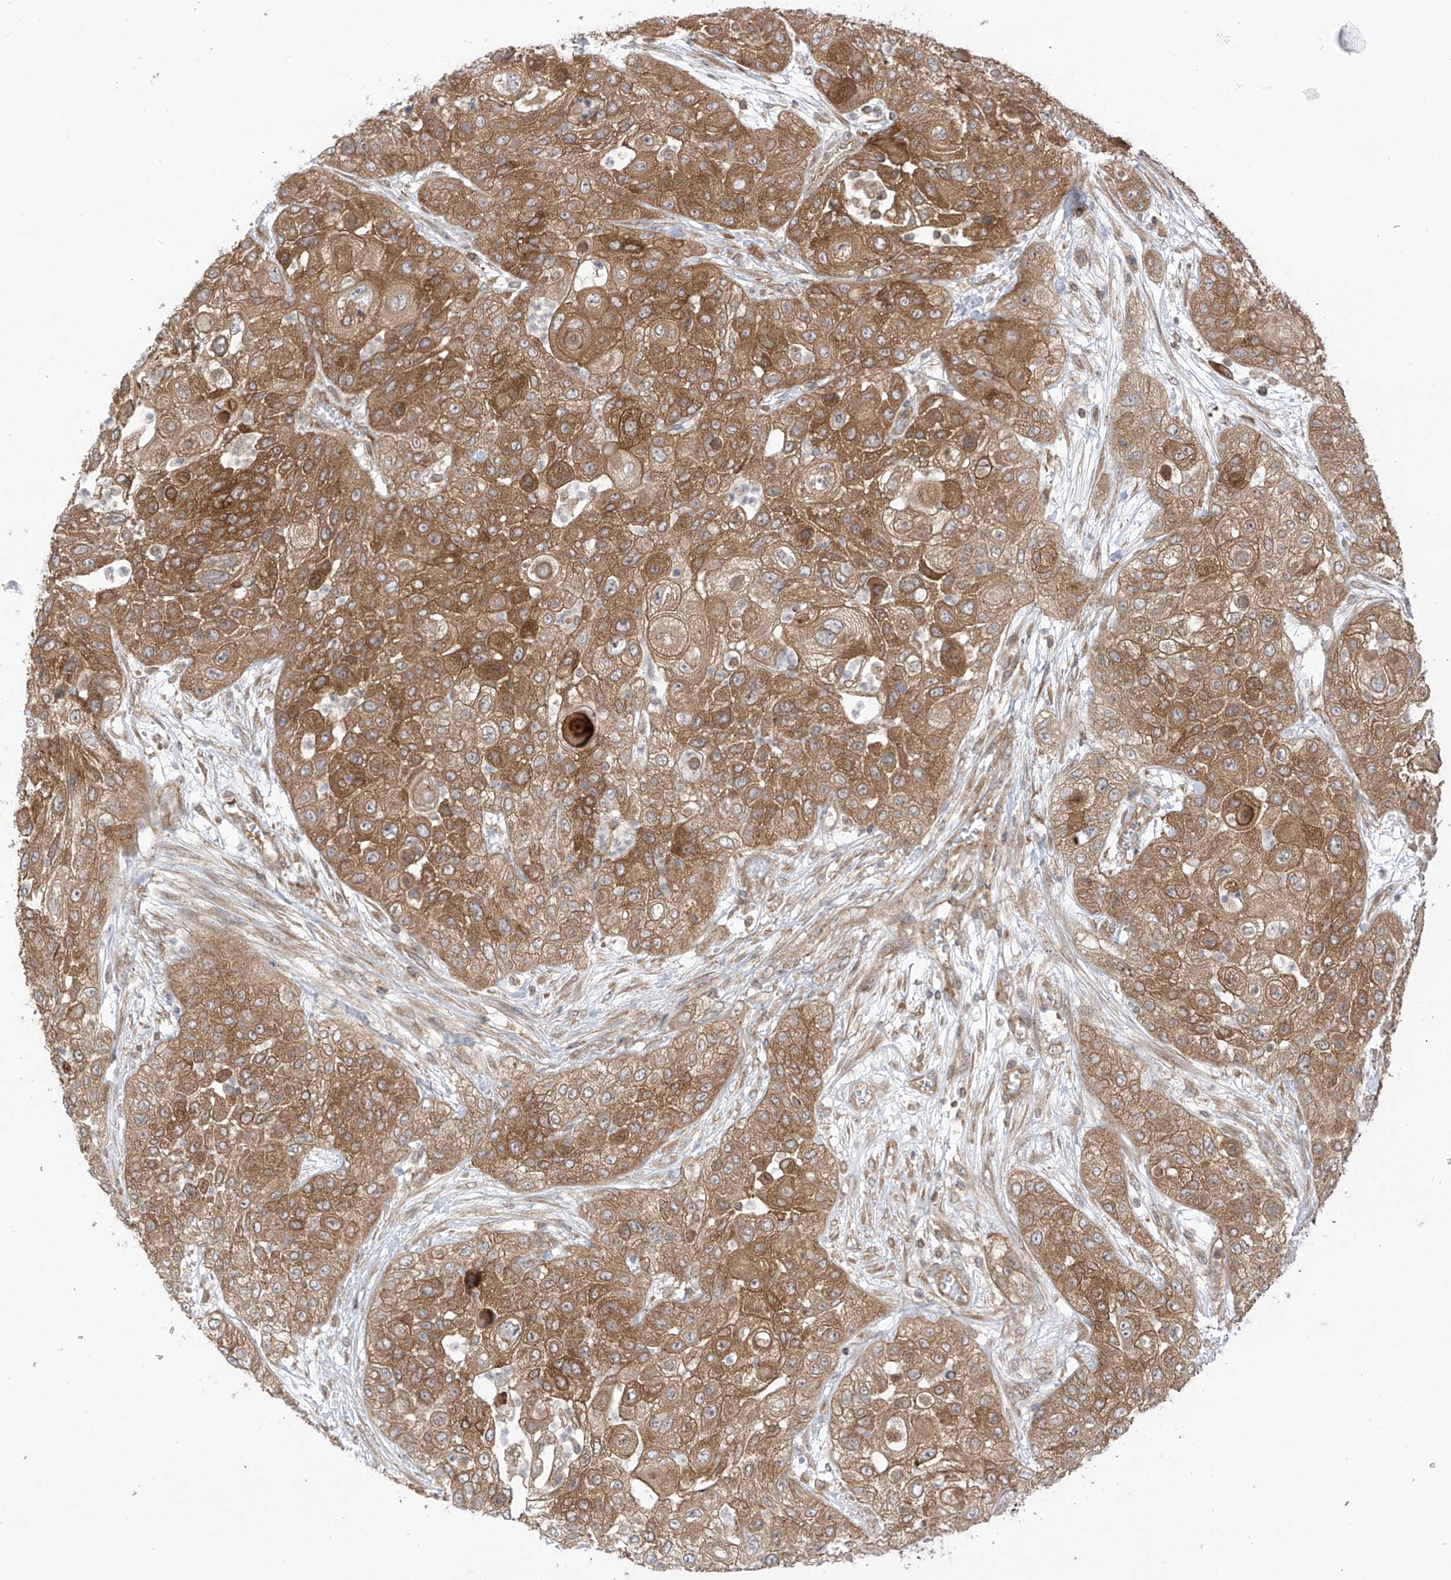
{"staining": {"intensity": "moderate", "quantity": ">75%", "location": "cytoplasmic/membranous"}, "tissue": "urothelial cancer", "cell_type": "Tumor cells", "image_type": "cancer", "snomed": [{"axis": "morphology", "description": "Urothelial carcinoma, High grade"}, {"axis": "topography", "description": "Urinary bladder"}], "caption": "Urothelial carcinoma (high-grade) was stained to show a protein in brown. There is medium levels of moderate cytoplasmic/membranous positivity in about >75% of tumor cells.", "gene": "REPS1", "patient": {"sex": "female", "age": 79}}